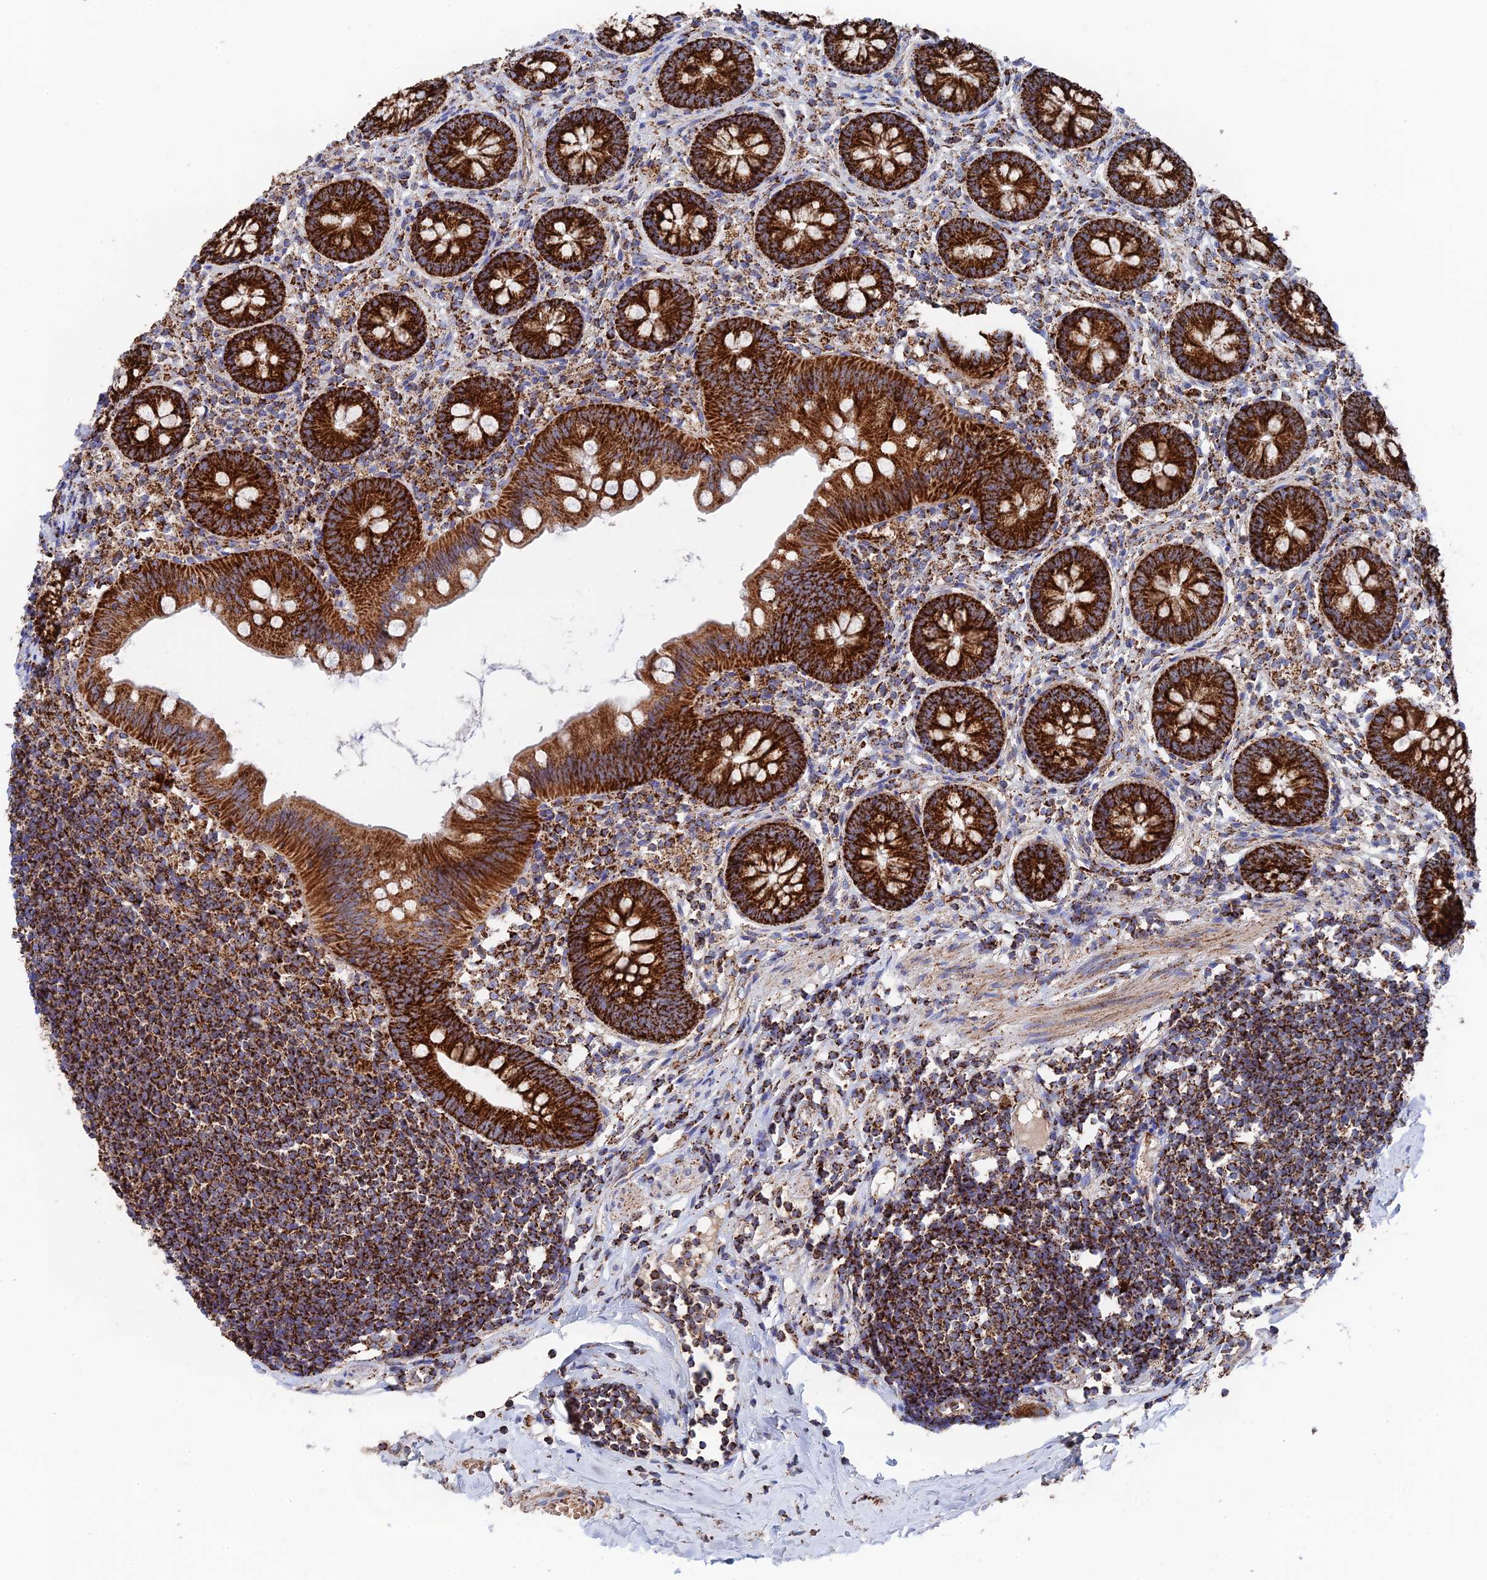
{"staining": {"intensity": "strong", "quantity": ">75%", "location": "cytoplasmic/membranous"}, "tissue": "appendix", "cell_type": "Glandular cells", "image_type": "normal", "snomed": [{"axis": "morphology", "description": "Normal tissue, NOS"}, {"axis": "topography", "description": "Appendix"}], "caption": "DAB immunohistochemical staining of unremarkable appendix exhibits strong cytoplasmic/membranous protein positivity in approximately >75% of glandular cells. The staining was performed using DAB, with brown indicating positive protein expression. Nuclei are stained blue with hematoxylin.", "gene": "HAUS8", "patient": {"sex": "female", "age": 62}}